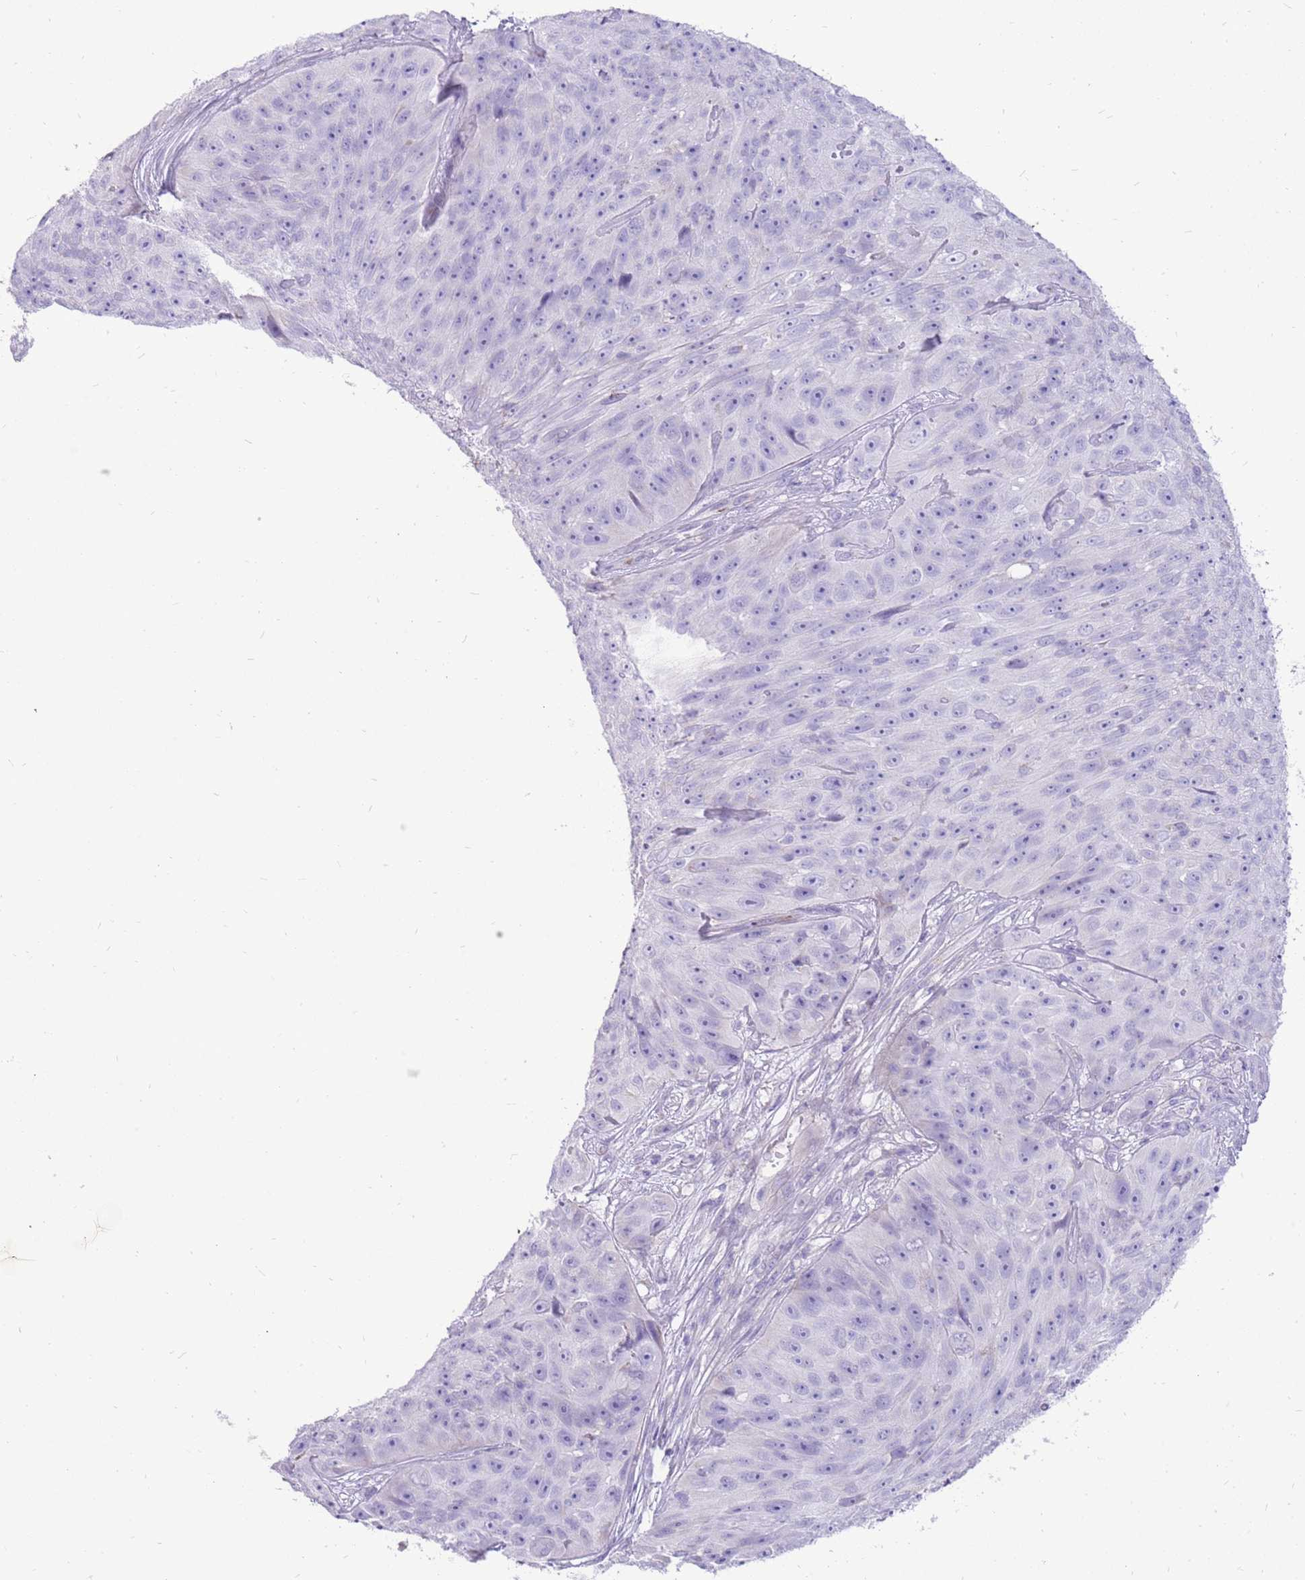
{"staining": {"intensity": "negative", "quantity": "none", "location": "none"}, "tissue": "skin cancer", "cell_type": "Tumor cells", "image_type": "cancer", "snomed": [{"axis": "morphology", "description": "Squamous cell carcinoma, NOS"}, {"axis": "topography", "description": "Skin"}], "caption": "Immunohistochemical staining of skin cancer shows no significant expression in tumor cells. The staining was performed using DAB (3,3'-diaminobenzidine) to visualize the protein expression in brown, while the nuclei were stained in blue with hematoxylin (Magnification: 20x).", "gene": "PCNX1", "patient": {"sex": "female", "age": 87}}